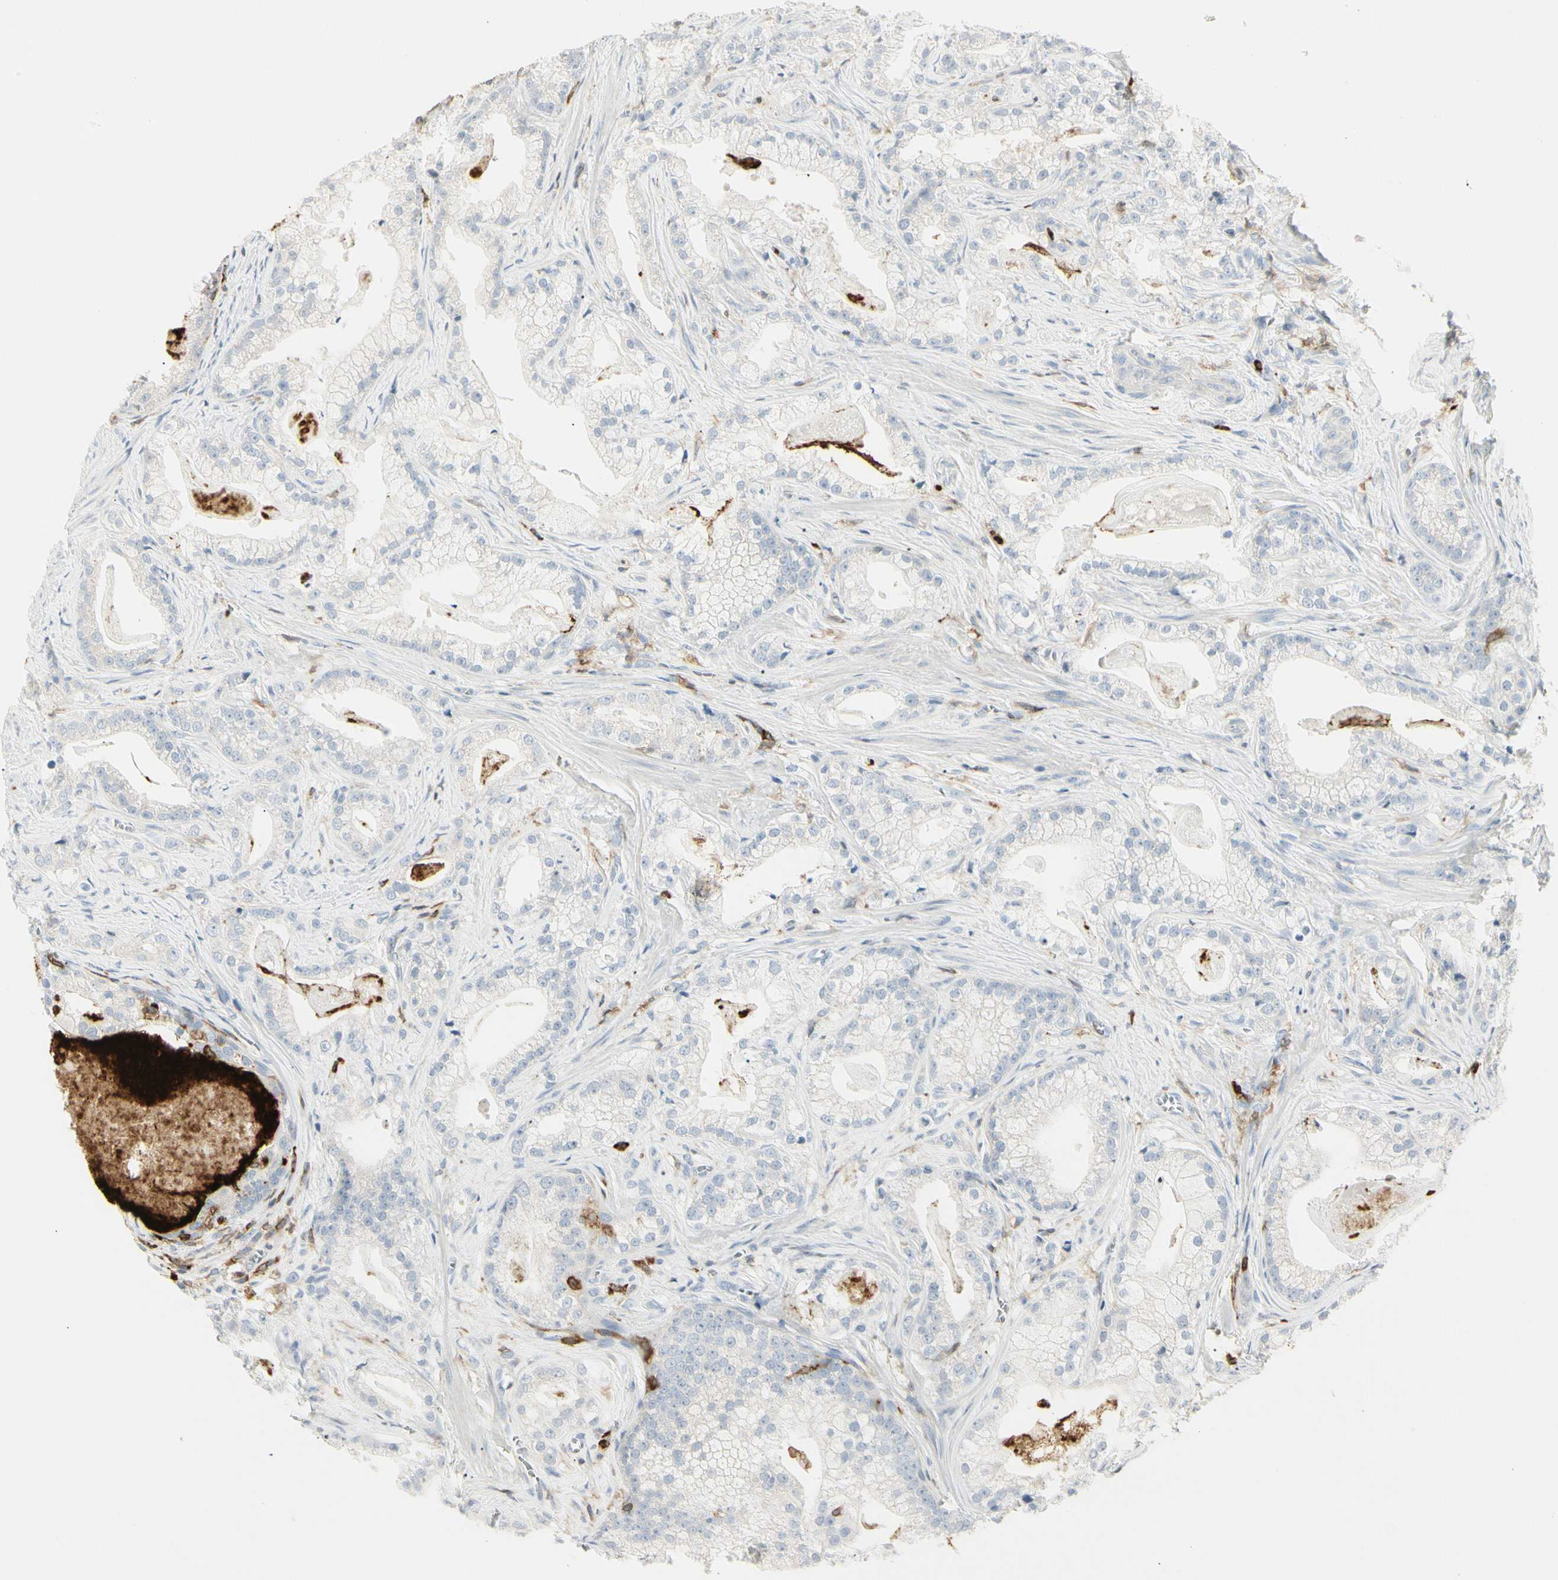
{"staining": {"intensity": "negative", "quantity": "none", "location": "none"}, "tissue": "prostate cancer", "cell_type": "Tumor cells", "image_type": "cancer", "snomed": [{"axis": "morphology", "description": "Adenocarcinoma, Low grade"}, {"axis": "topography", "description": "Prostate"}], "caption": "The image displays no significant expression in tumor cells of prostate cancer.", "gene": "ITGB2", "patient": {"sex": "male", "age": 59}}